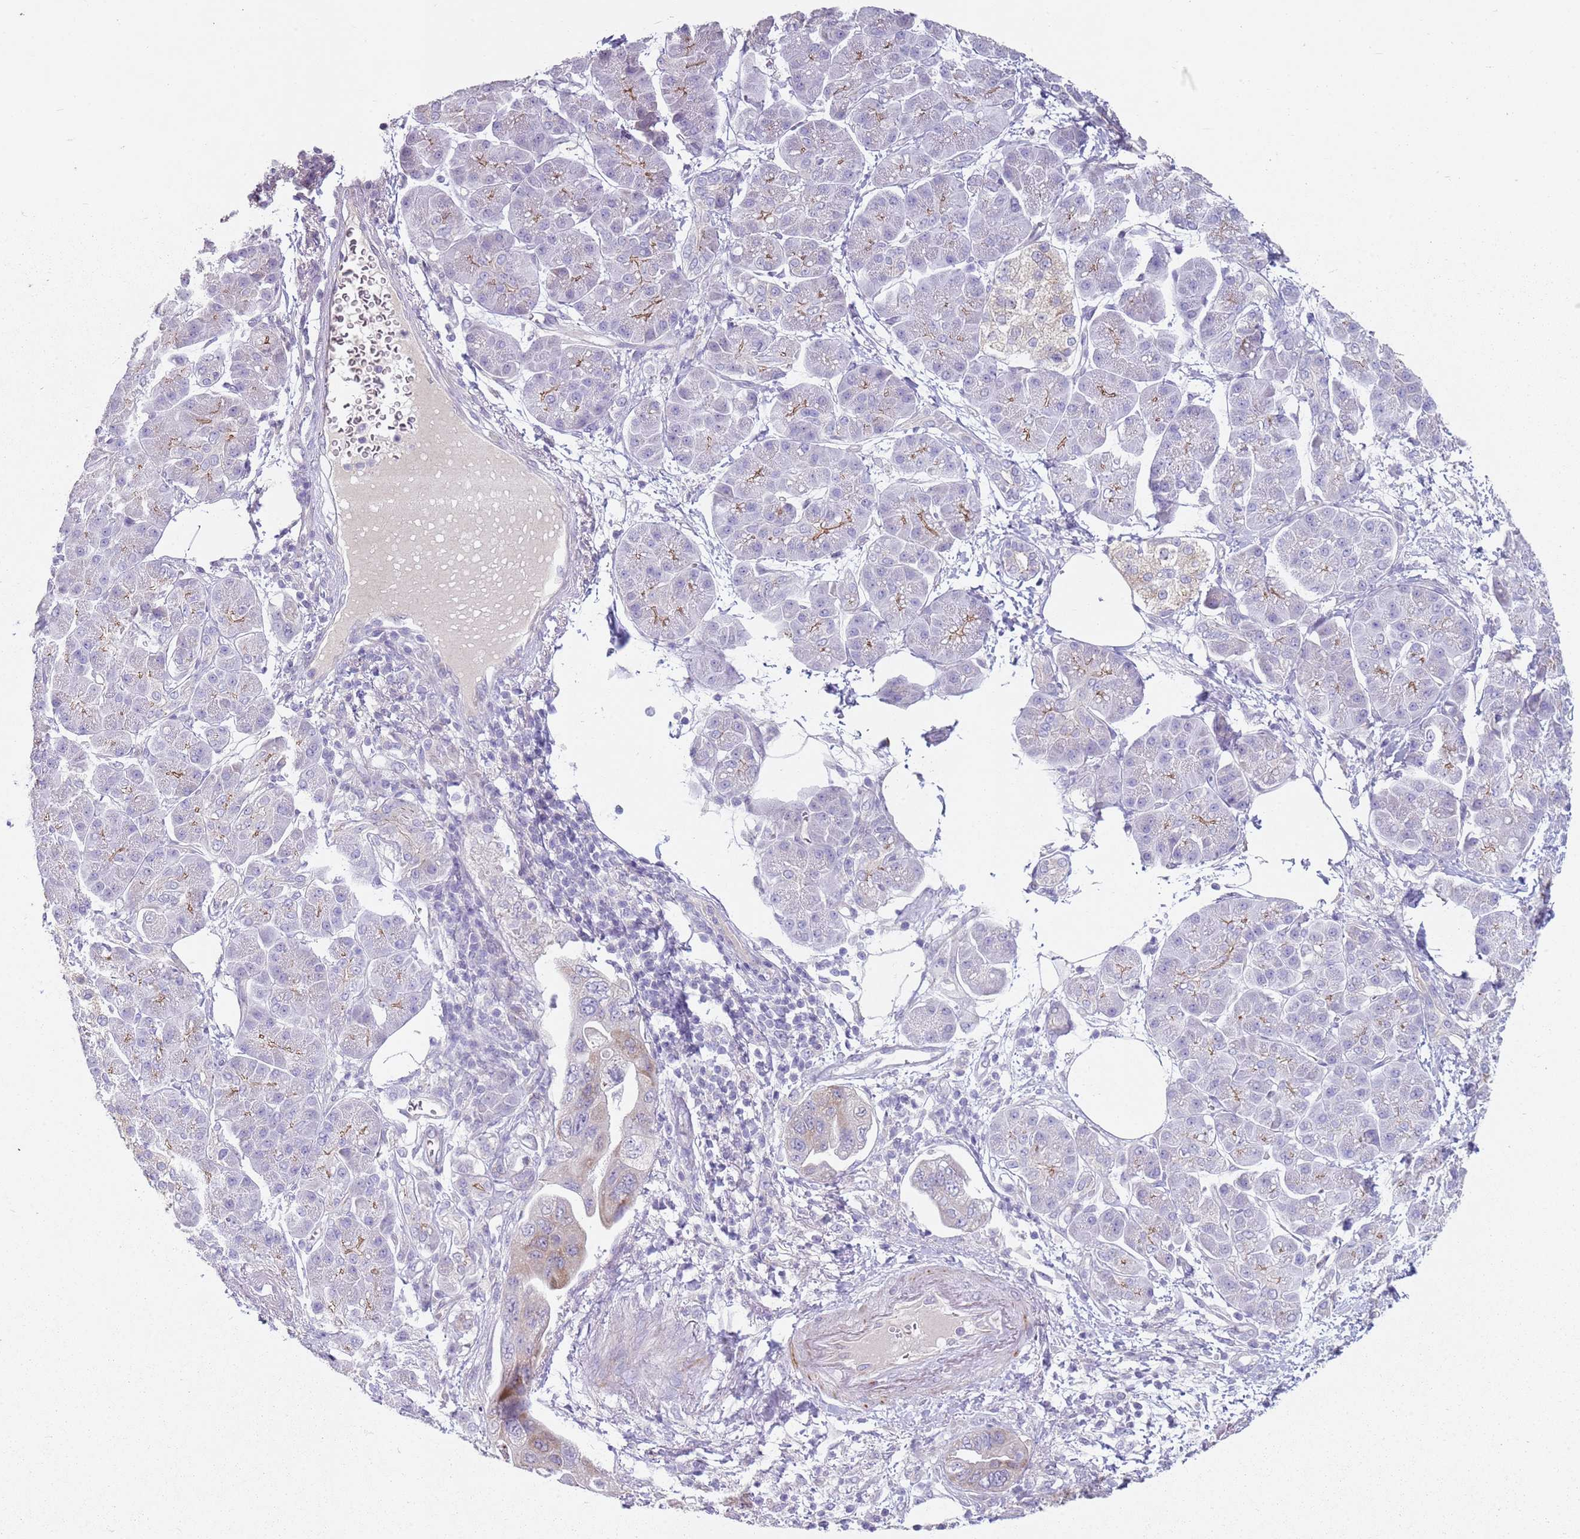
{"staining": {"intensity": "negative", "quantity": "none", "location": "none"}, "tissue": "pancreatic cancer", "cell_type": "Tumor cells", "image_type": "cancer", "snomed": [{"axis": "morphology", "description": "Adenocarcinoma, NOS"}, {"axis": "topography", "description": "Pancreas"}], "caption": "Immunohistochemistry of pancreatic cancer (adenocarcinoma) displays no positivity in tumor cells.", "gene": "ZNF583", "patient": {"sex": "female", "age": 73}}